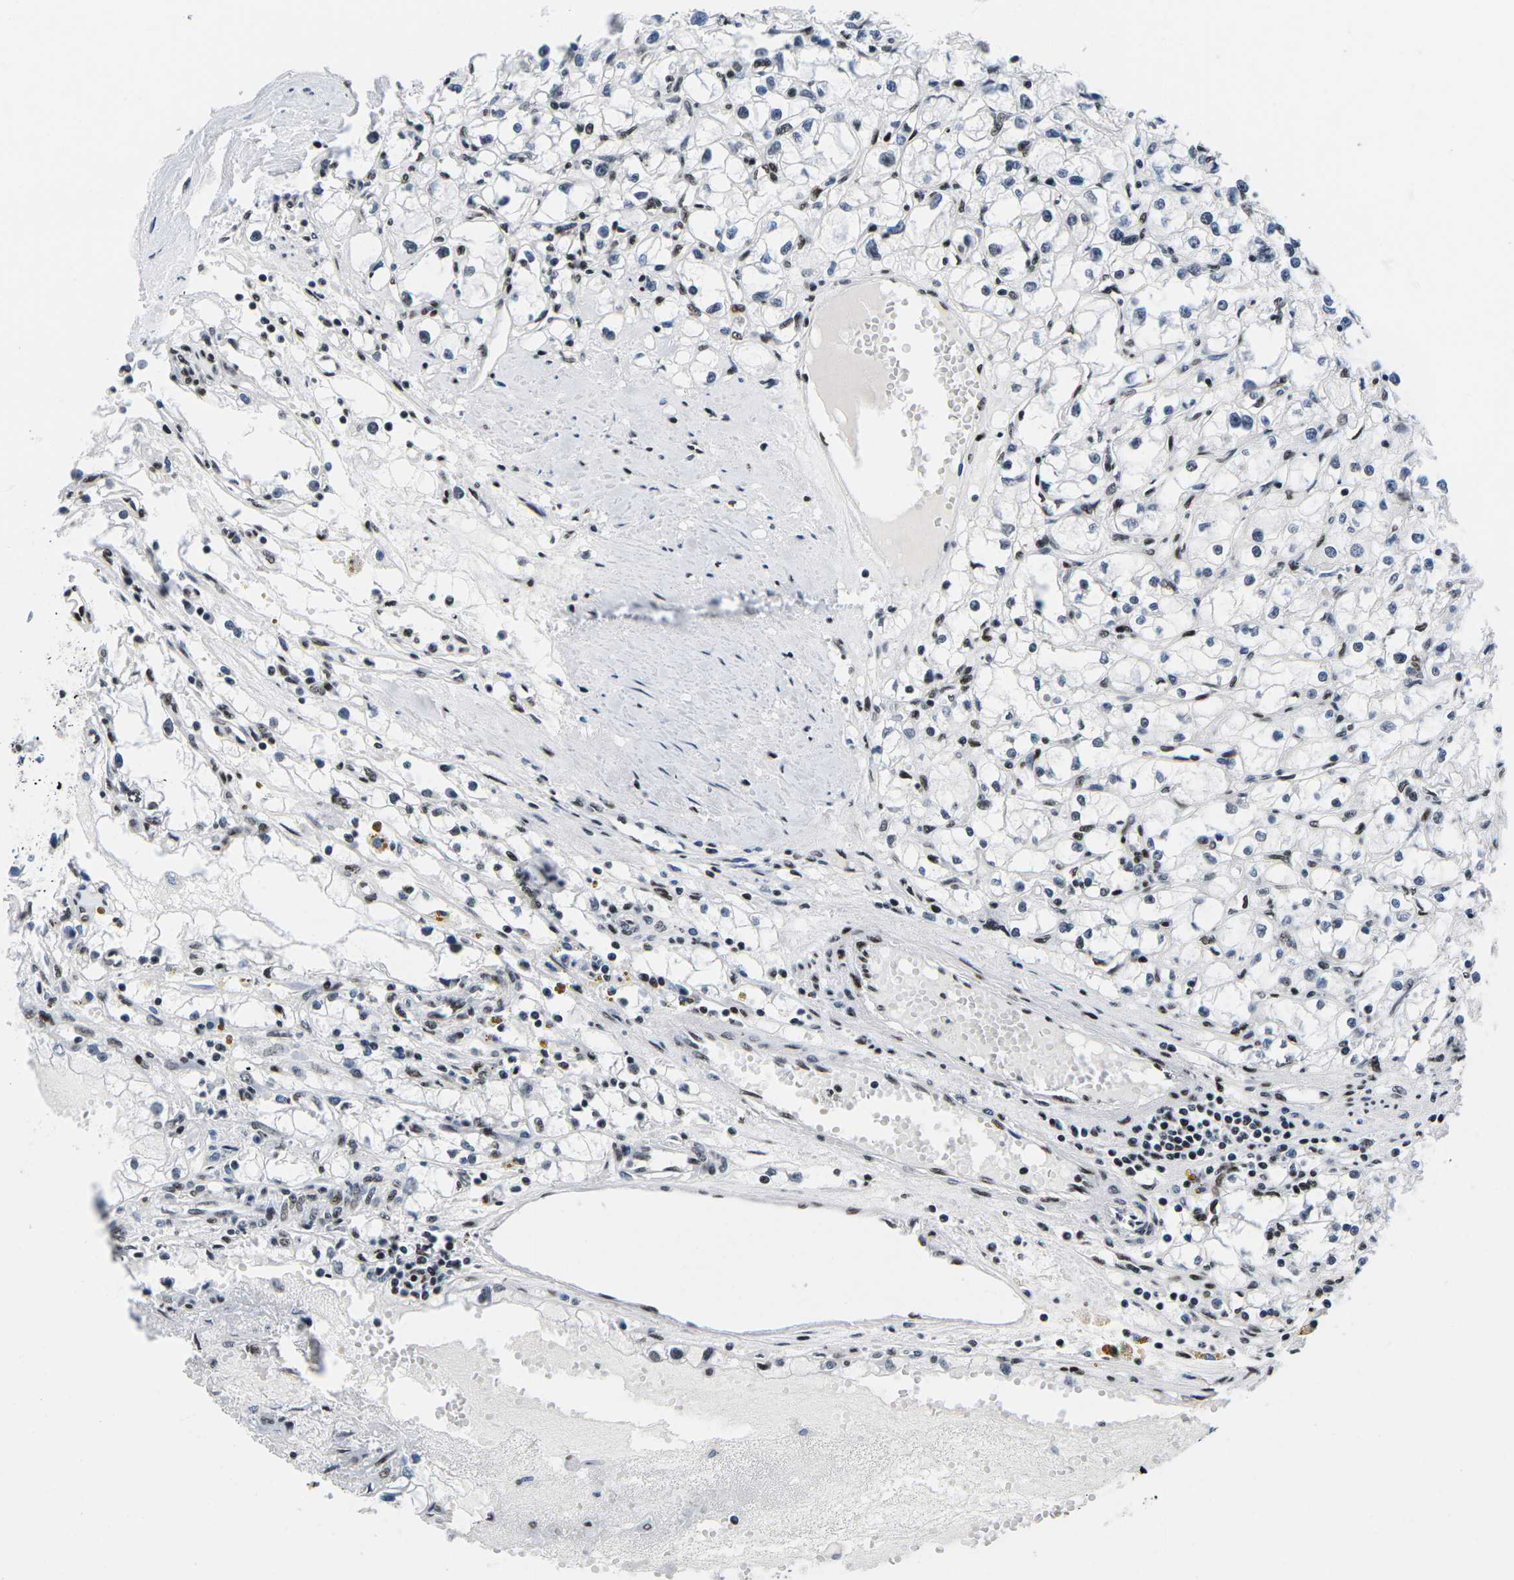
{"staining": {"intensity": "weak", "quantity": "<25%", "location": "nuclear"}, "tissue": "renal cancer", "cell_type": "Tumor cells", "image_type": "cancer", "snomed": [{"axis": "morphology", "description": "Adenocarcinoma, NOS"}, {"axis": "topography", "description": "Kidney"}], "caption": "An IHC image of renal adenocarcinoma is shown. There is no staining in tumor cells of renal adenocarcinoma.", "gene": "ATF1", "patient": {"sex": "male", "age": 56}}